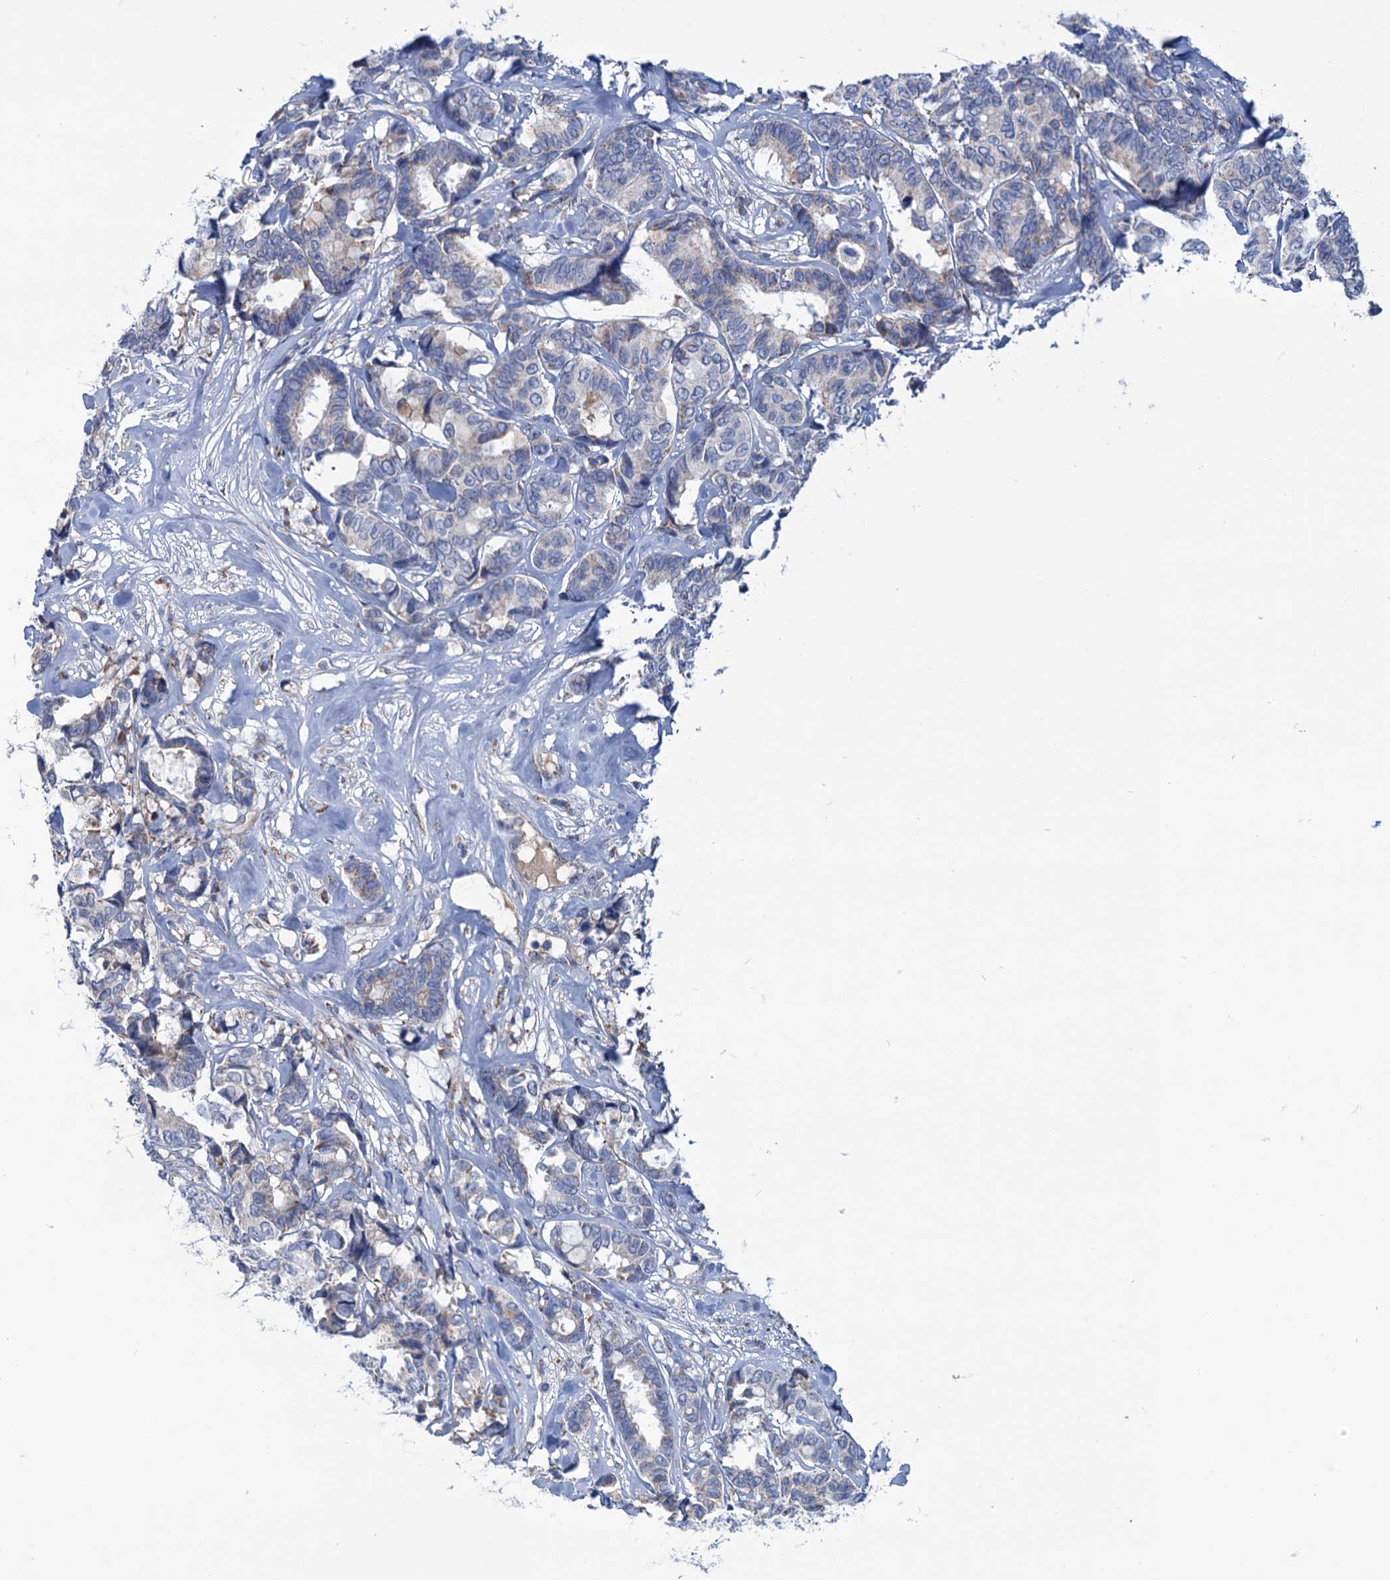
{"staining": {"intensity": "negative", "quantity": "none", "location": "none"}, "tissue": "breast cancer", "cell_type": "Tumor cells", "image_type": "cancer", "snomed": [{"axis": "morphology", "description": "Duct carcinoma"}, {"axis": "topography", "description": "Breast"}], "caption": "Tumor cells are negative for brown protein staining in breast infiltrating ductal carcinoma.", "gene": "LPIN1", "patient": {"sex": "female", "age": 87}}